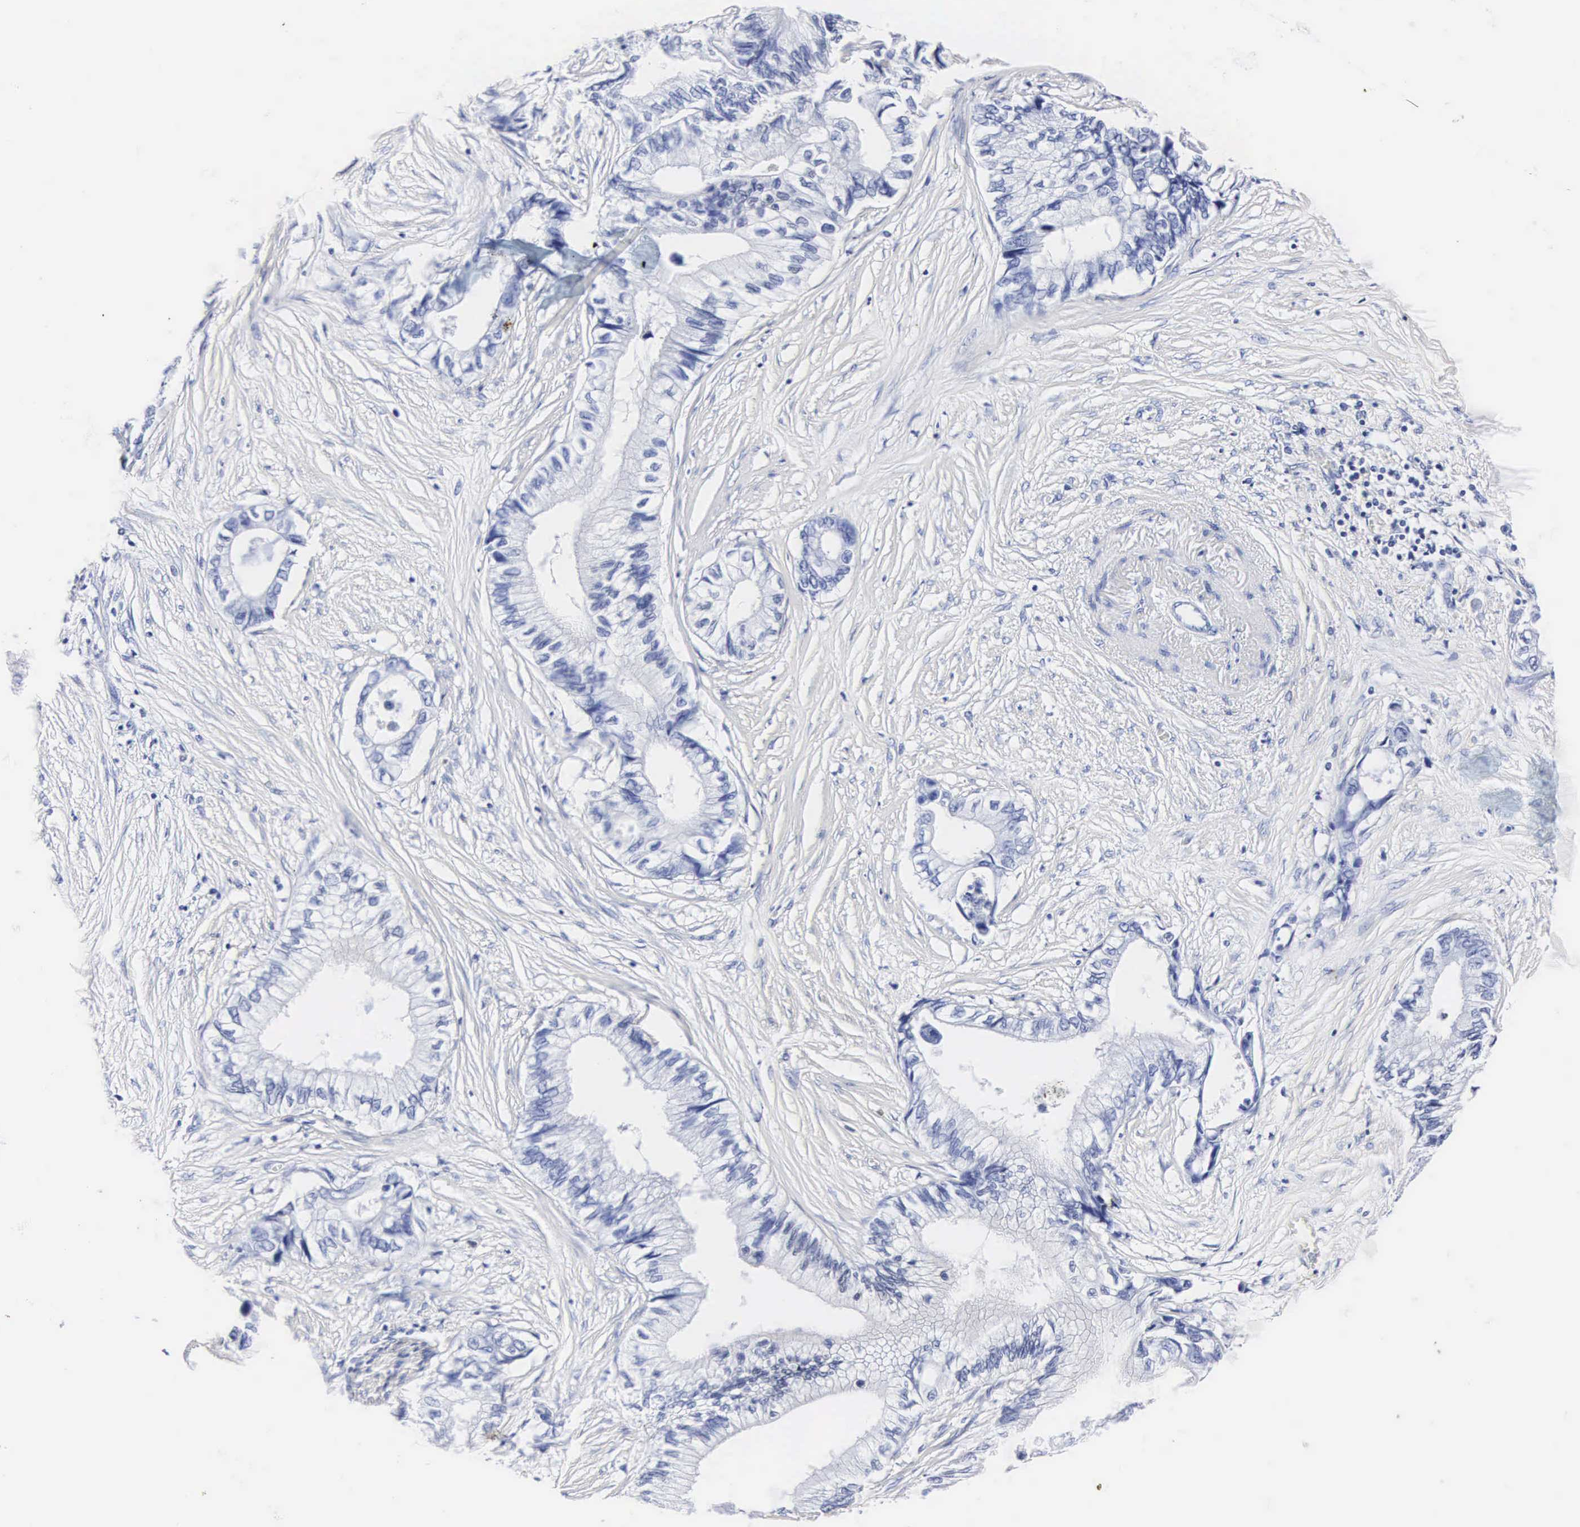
{"staining": {"intensity": "negative", "quantity": "none", "location": "none"}, "tissue": "pancreatic cancer", "cell_type": "Tumor cells", "image_type": "cancer", "snomed": [{"axis": "morphology", "description": "Adenocarcinoma, NOS"}, {"axis": "topography", "description": "Pancreas"}], "caption": "IHC image of neoplastic tissue: pancreatic cancer (adenocarcinoma) stained with DAB (3,3'-diaminobenzidine) displays no significant protein positivity in tumor cells.", "gene": "ENO2", "patient": {"sex": "female", "age": 66}}